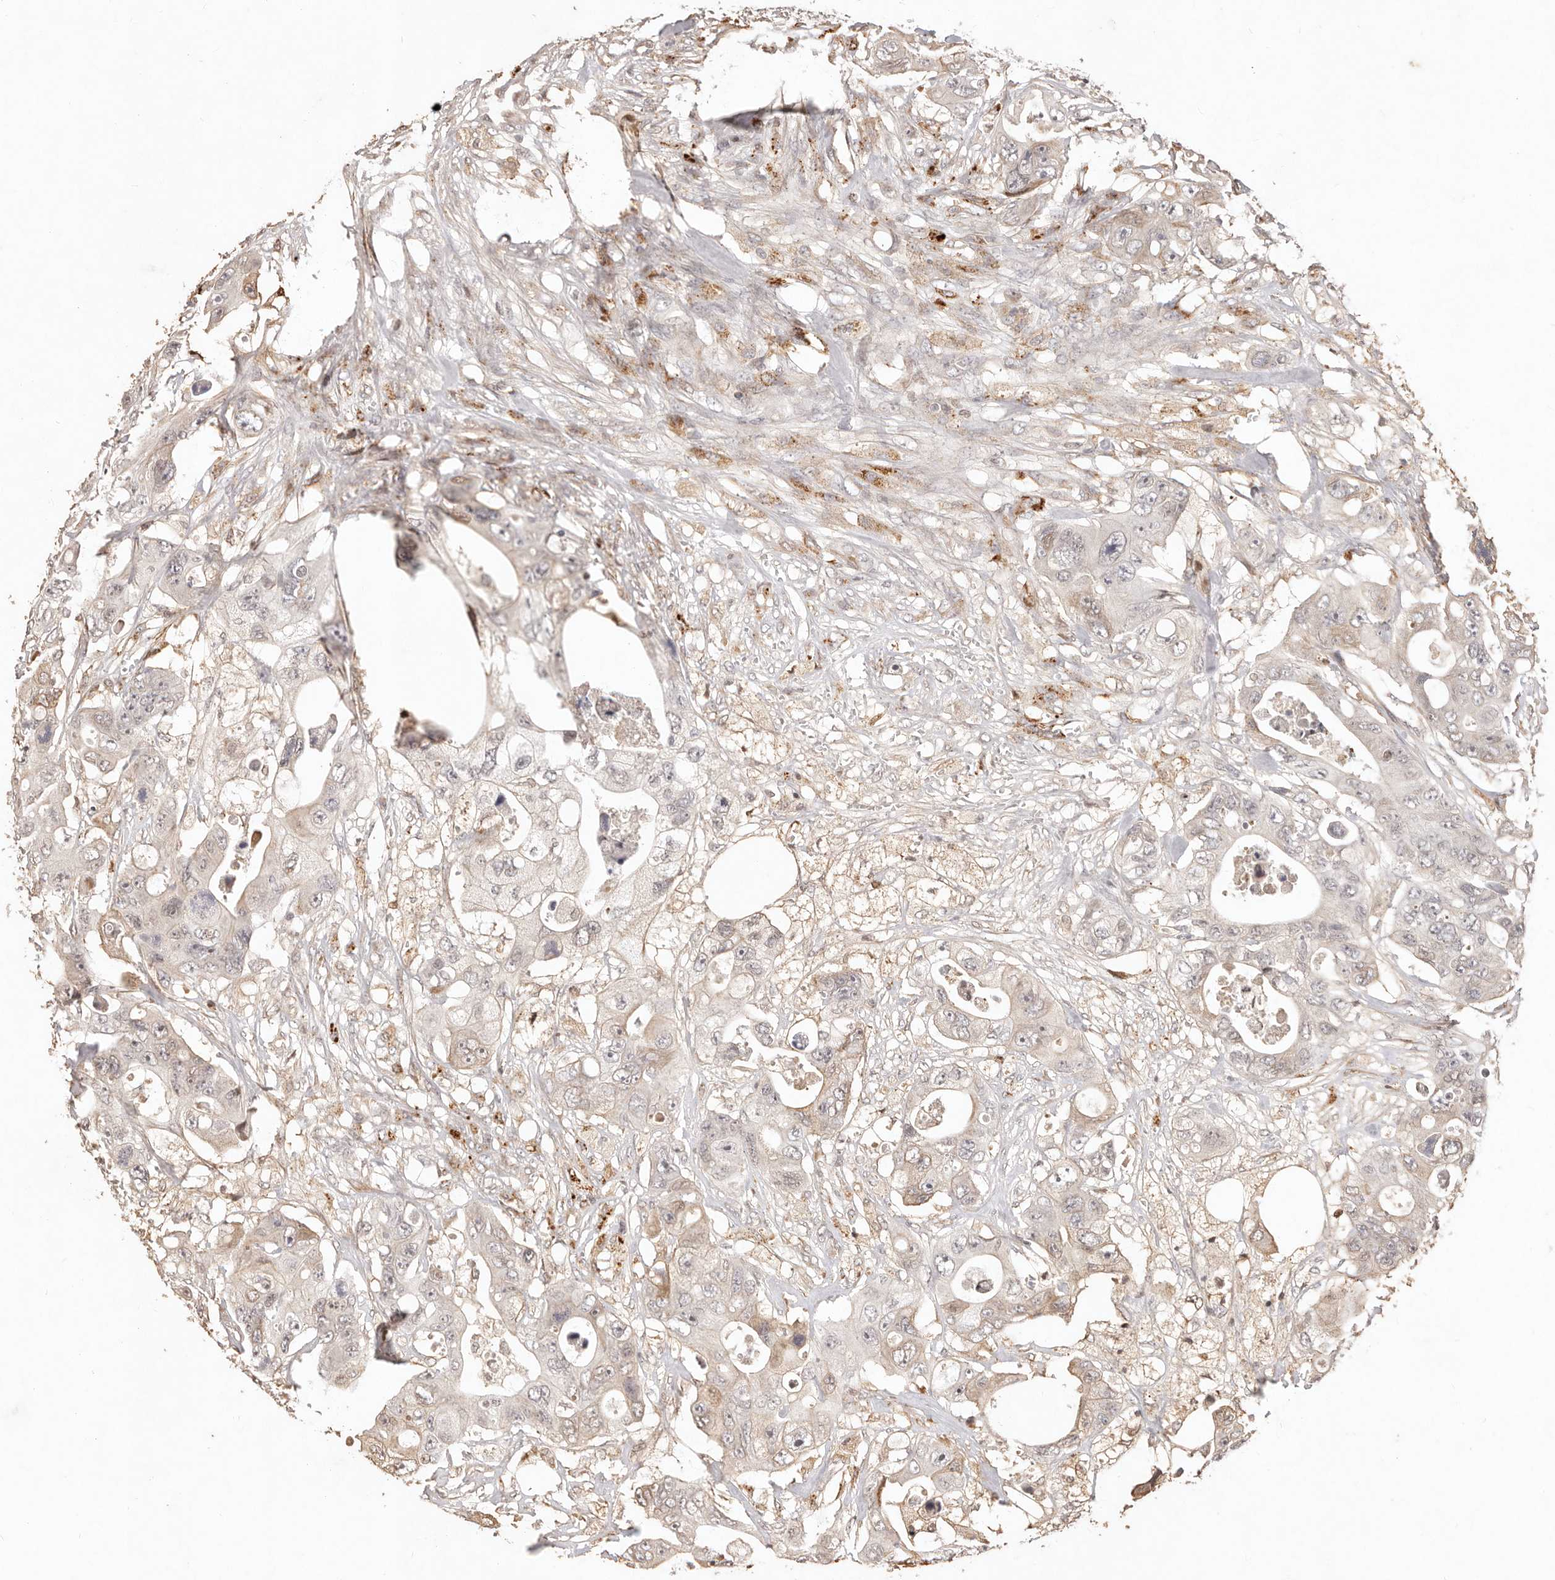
{"staining": {"intensity": "weak", "quantity": "<25%", "location": "cytoplasmic/membranous"}, "tissue": "colorectal cancer", "cell_type": "Tumor cells", "image_type": "cancer", "snomed": [{"axis": "morphology", "description": "Adenocarcinoma, NOS"}, {"axis": "topography", "description": "Colon"}], "caption": "Human colorectal adenocarcinoma stained for a protein using IHC demonstrates no positivity in tumor cells.", "gene": "KIF9", "patient": {"sex": "female", "age": 46}}